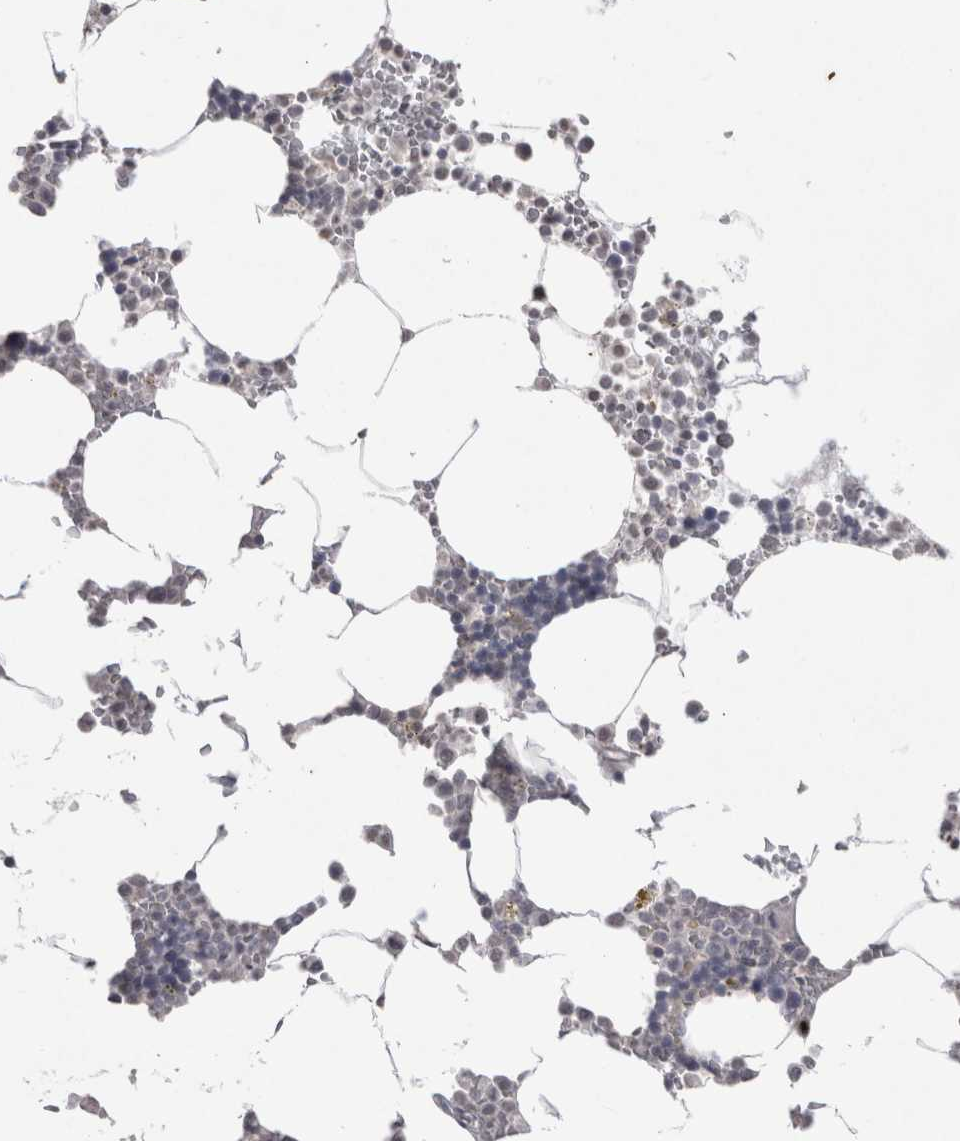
{"staining": {"intensity": "weak", "quantity": "<25%", "location": "nuclear"}, "tissue": "bone marrow", "cell_type": "Hematopoietic cells", "image_type": "normal", "snomed": [{"axis": "morphology", "description": "Normal tissue, NOS"}, {"axis": "topography", "description": "Bone marrow"}], "caption": "IHC micrograph of benign bone marrow: human bone marrow stained with DAB demonstrates no significant protein expression in hematopoietic cells.", "gene": "DDX4", "patient": {"sex": "male", "age": 70}}